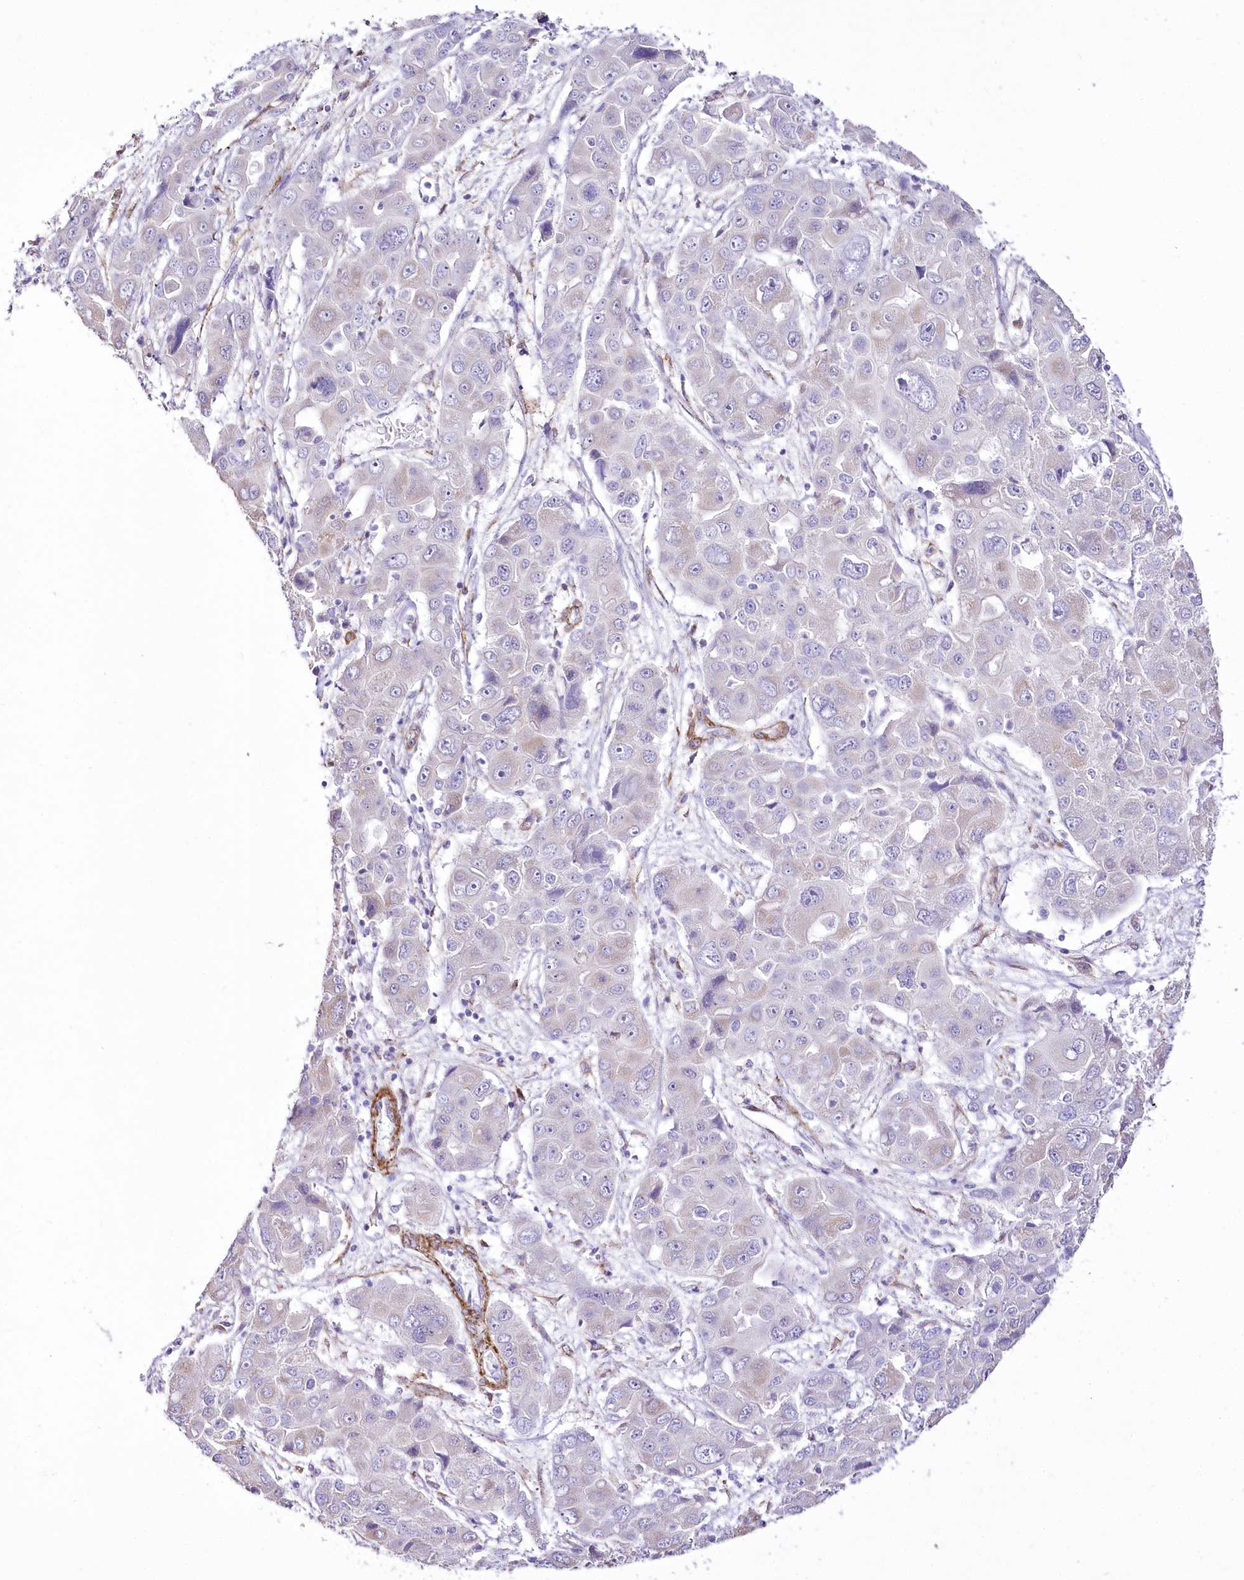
{"staining": {"intensity": "negative", "quantity": "none", "location": "none"}, "tissue": "liver cancer", "cell_type": "Tumor cells", "image_type": "cancer", "snomed": [{"axis": "morphology", "description": "Cholangiocarcinoma"}, {"axis": "topography", "description": "Liver"}], "caption": "A high-resolution micrograph shows immunohistochemistry (IHC) staining of liver cancer (cholangiocarcinoma), which reveals no significant positivity in tumor cells.", "gene": "SYNPO2", "patient": {"sex": "male", "age": 67}}